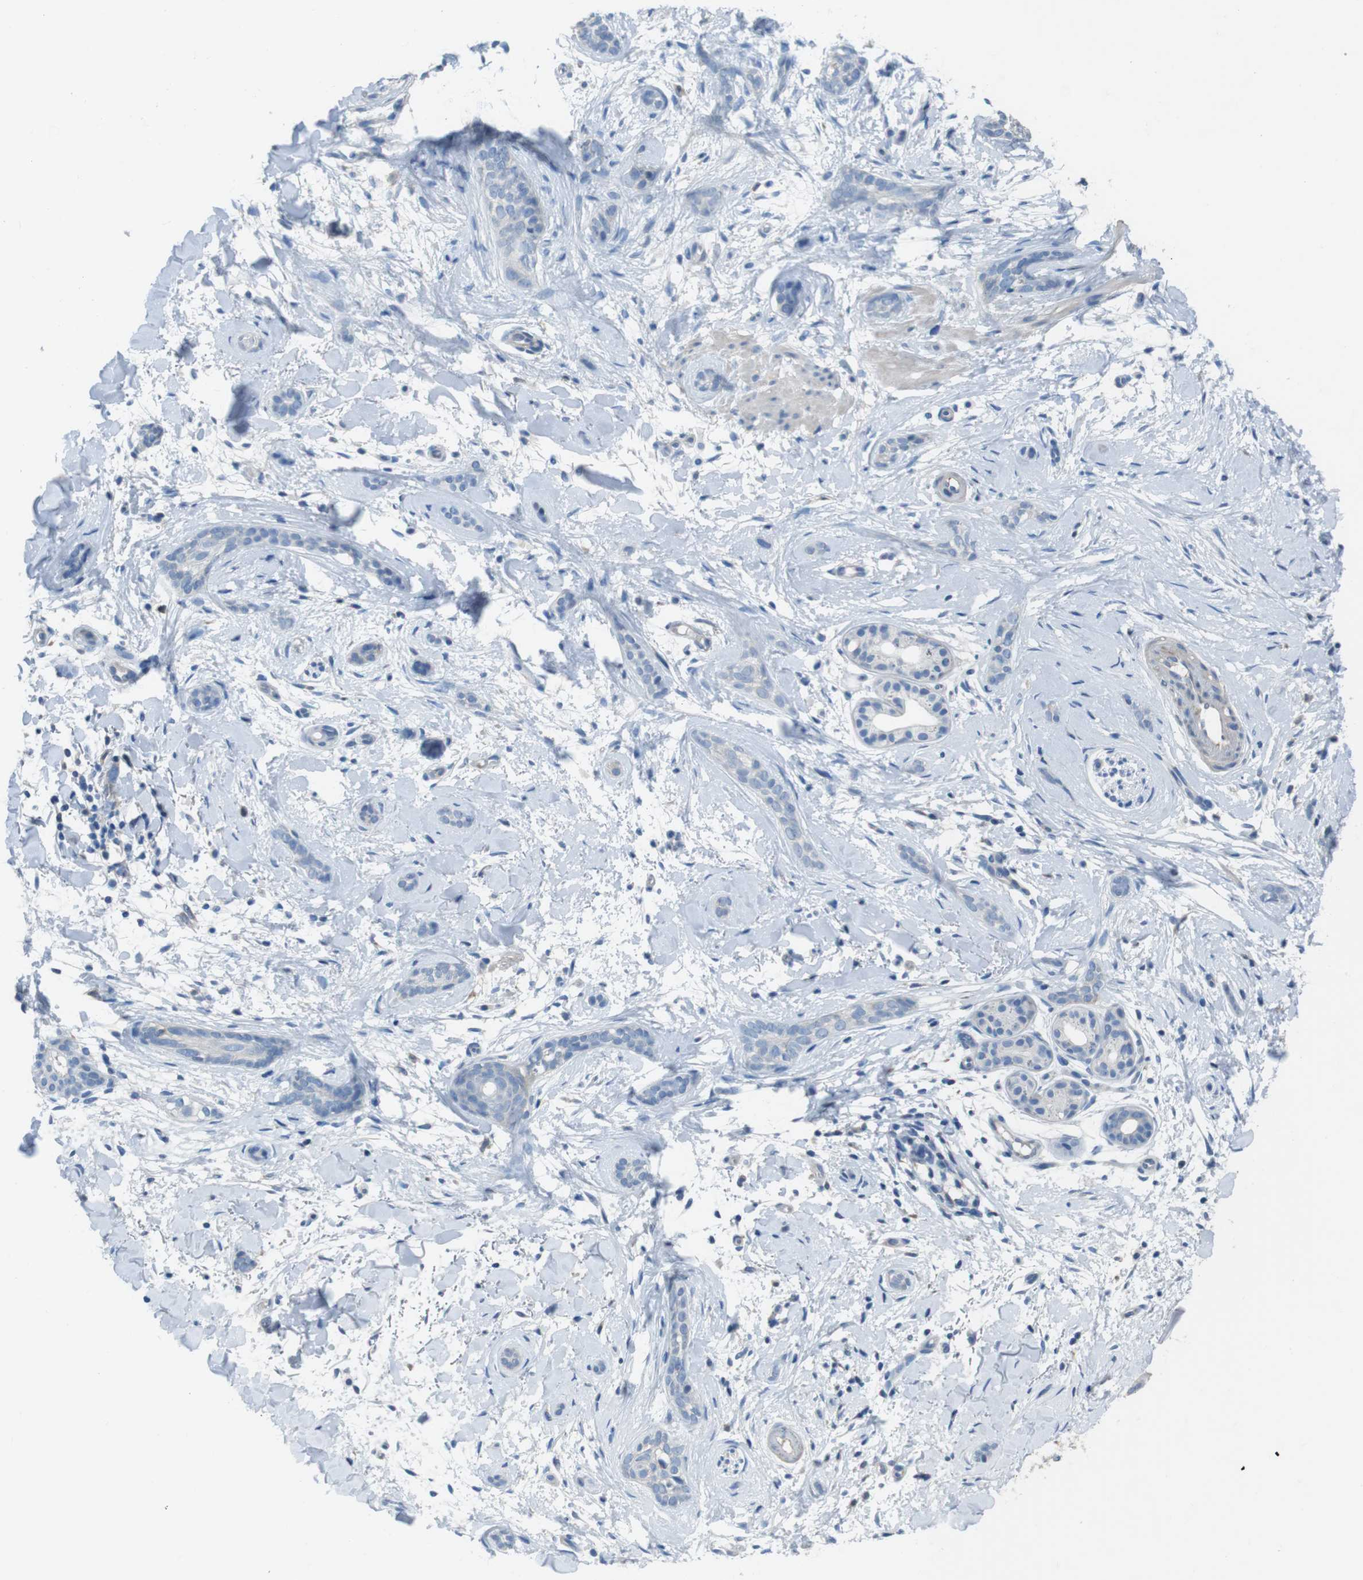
{"staining": {"intensity": "negative", "quantity": "none", "location": "none"}, "tissue": "skin cancer", "cell_type": "Tumor cells", "image_type": "cancer", "snomed": [{"axis": "morphology", "description": "Basal cell carcinoma"}, {"axis": "morphology", "description": "Adnexal tumor, benign"}, {"axis": "topography", "description": "Skin"}], "caption": "High power microscopy photomicrograph of an IHC micrograph of skin benign adnexal tumor, revealing no significant positivity in tumor cells.", "gene": "CYP2C8", "patient": {"sex": "female", "age": 42}}